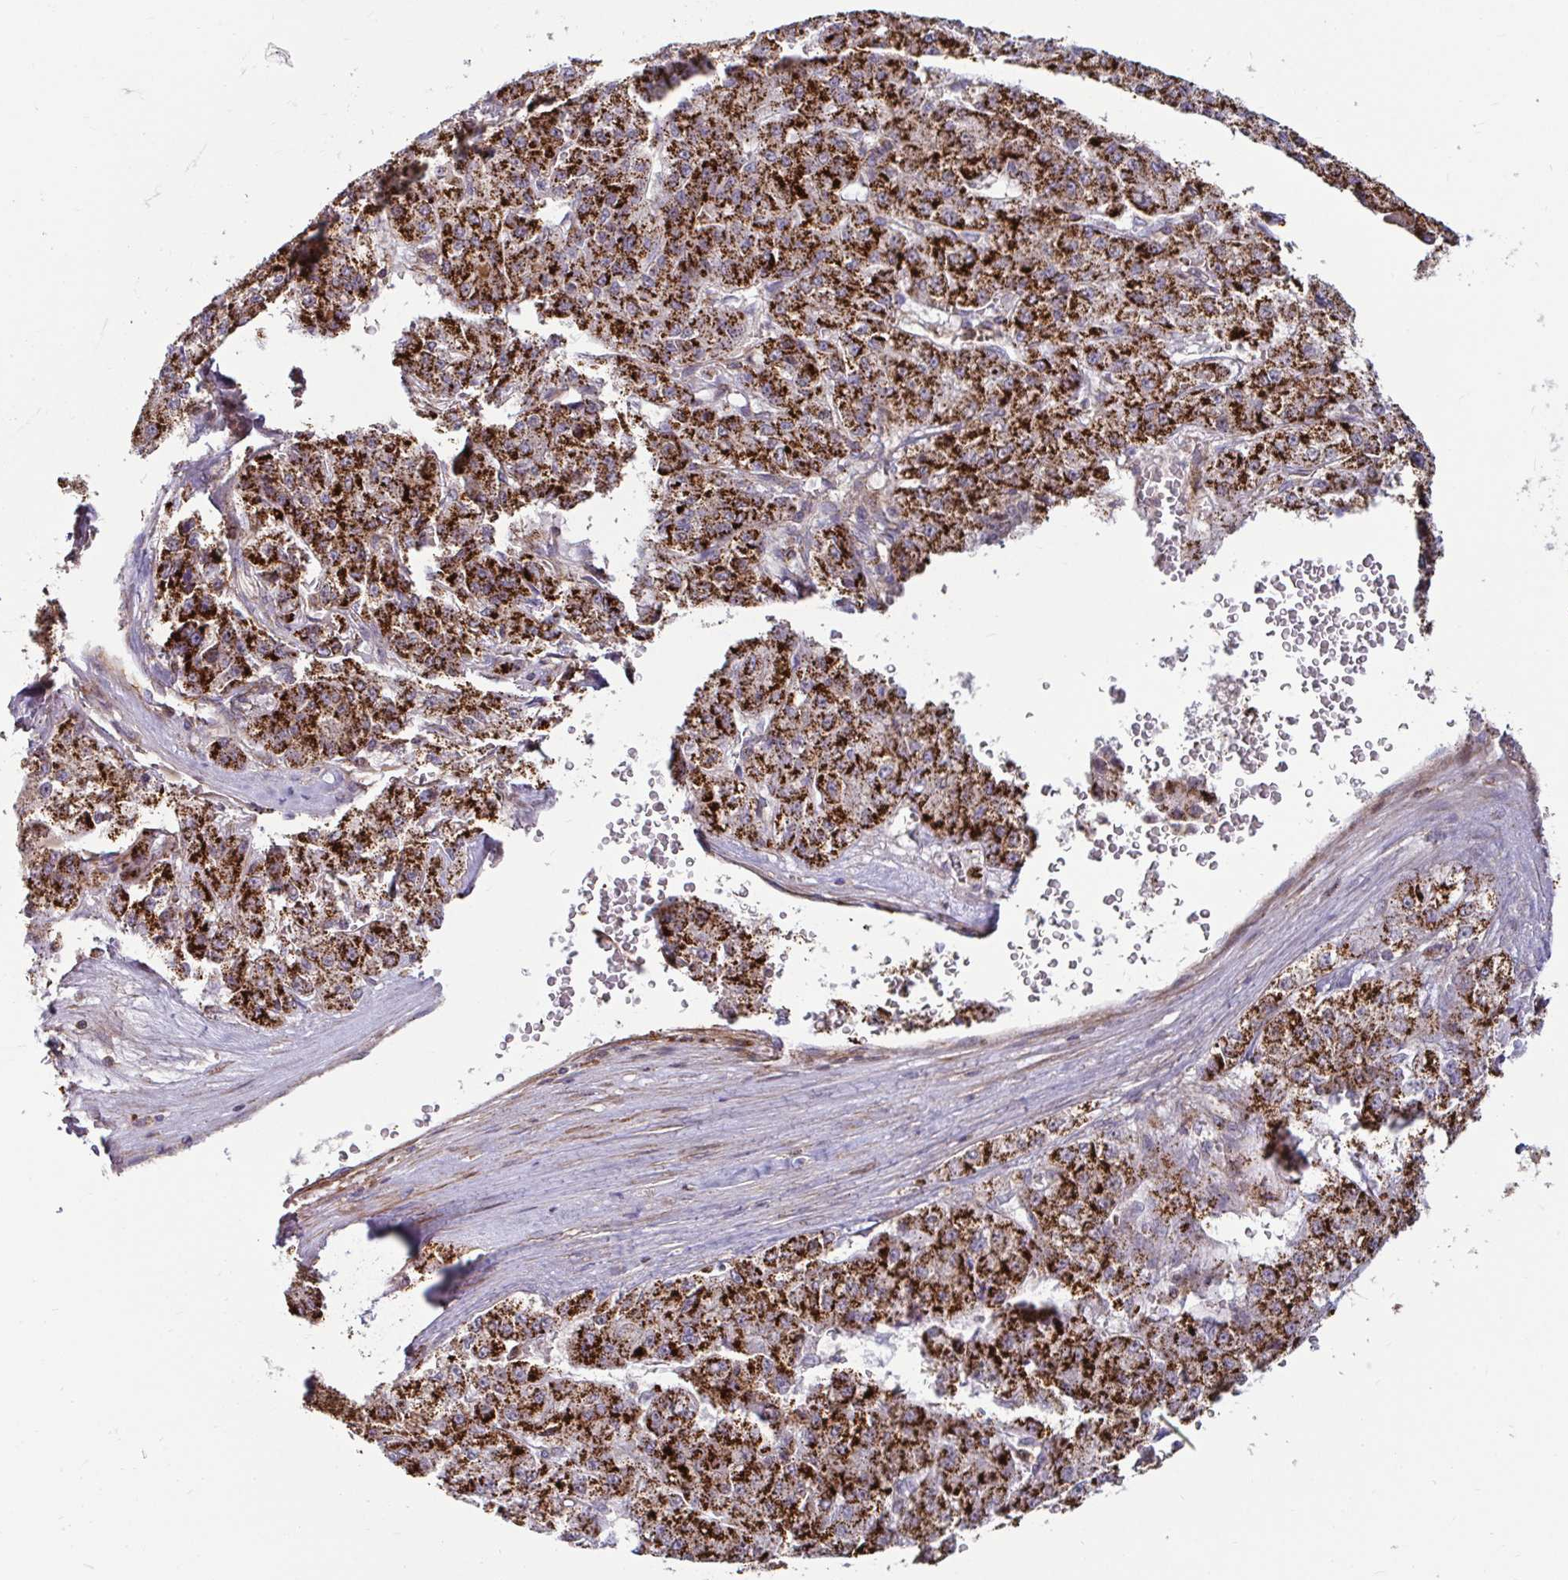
{"staining": {"intensity": "strong", "quantity": ">75%", "location": "cytoplasmic/membranous"}, "tissue": "liver cancer", "cell_type": "Tumor cells", "image_type": "cancer", "snomed": [{"axis": "morphology", "description": "Carcinoma, Hepatocellular, NOS"}, {"axis": "topography", "description": "Liver"}], "caption": "Protein expression analysis of liver cancer (hepatocellular carcinoma) shows strong cytoplasmic/membranous expression in about >75% of tumor cells.", "gene": "SPRY1", "patient": {"sex": "male", "age": 70}}